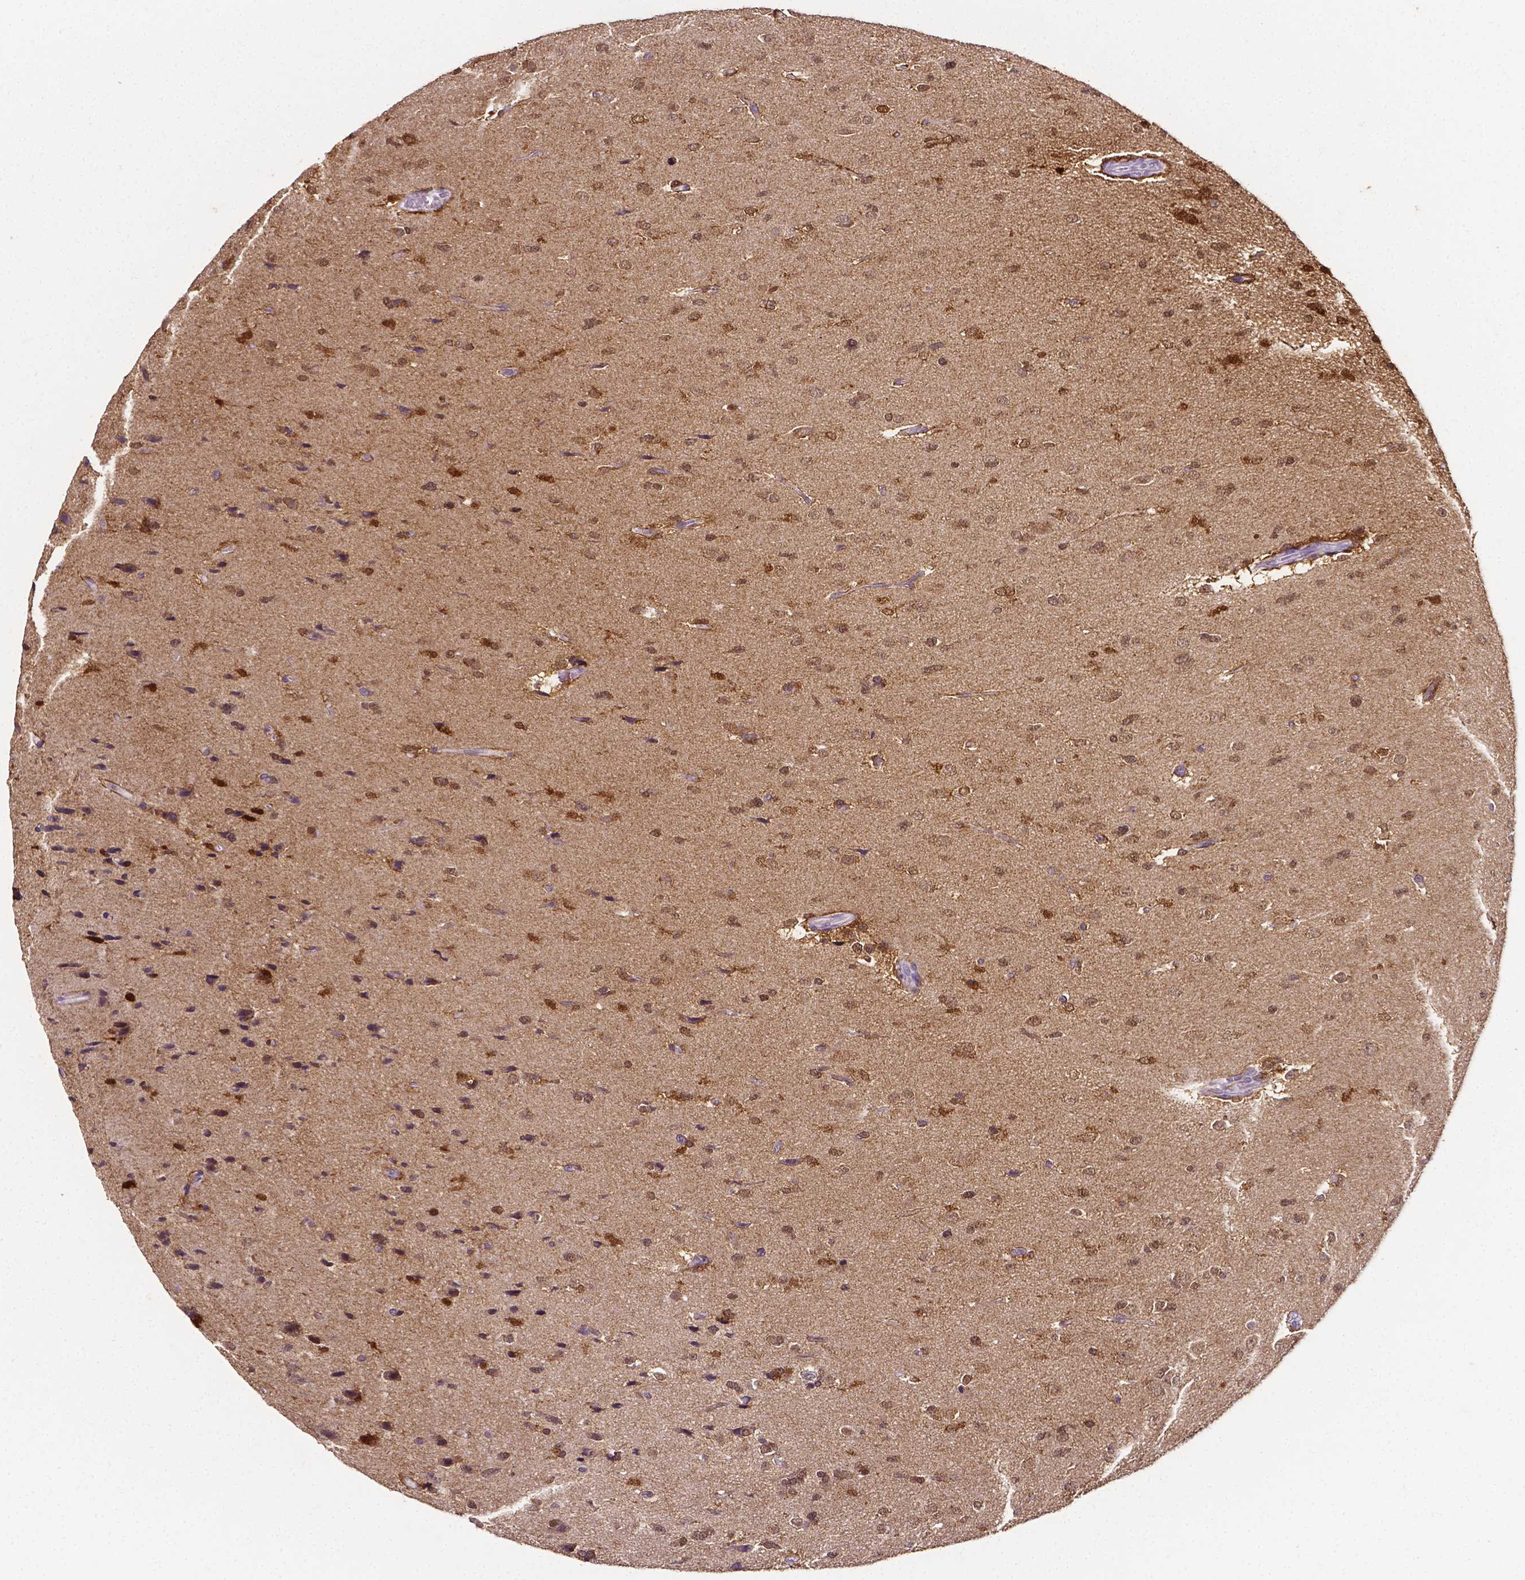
{"staining": {"intensity": "moderate", "quantity": ">75%", "location": "cytoplasmic/membranous,nuclear"}, "tissue": "glioma", "cell_type": "Tumor cells", "image_type": "cancer", "snomed": [{"axis": "morphology", "description": "Glioma, malignant, Low grade"}, {"axis": "topography", "description": "Brain"}], "caption": "Immunohistochemistry (IHC) image of human glioma stained for a protein (brown), which reveals medium levels of moderate cytoplasmic/membranous and nuclear positivity in about >75% of tumor cells.", "gene": "PSAT1", "patient": {"sex": "female", "age": 55}}